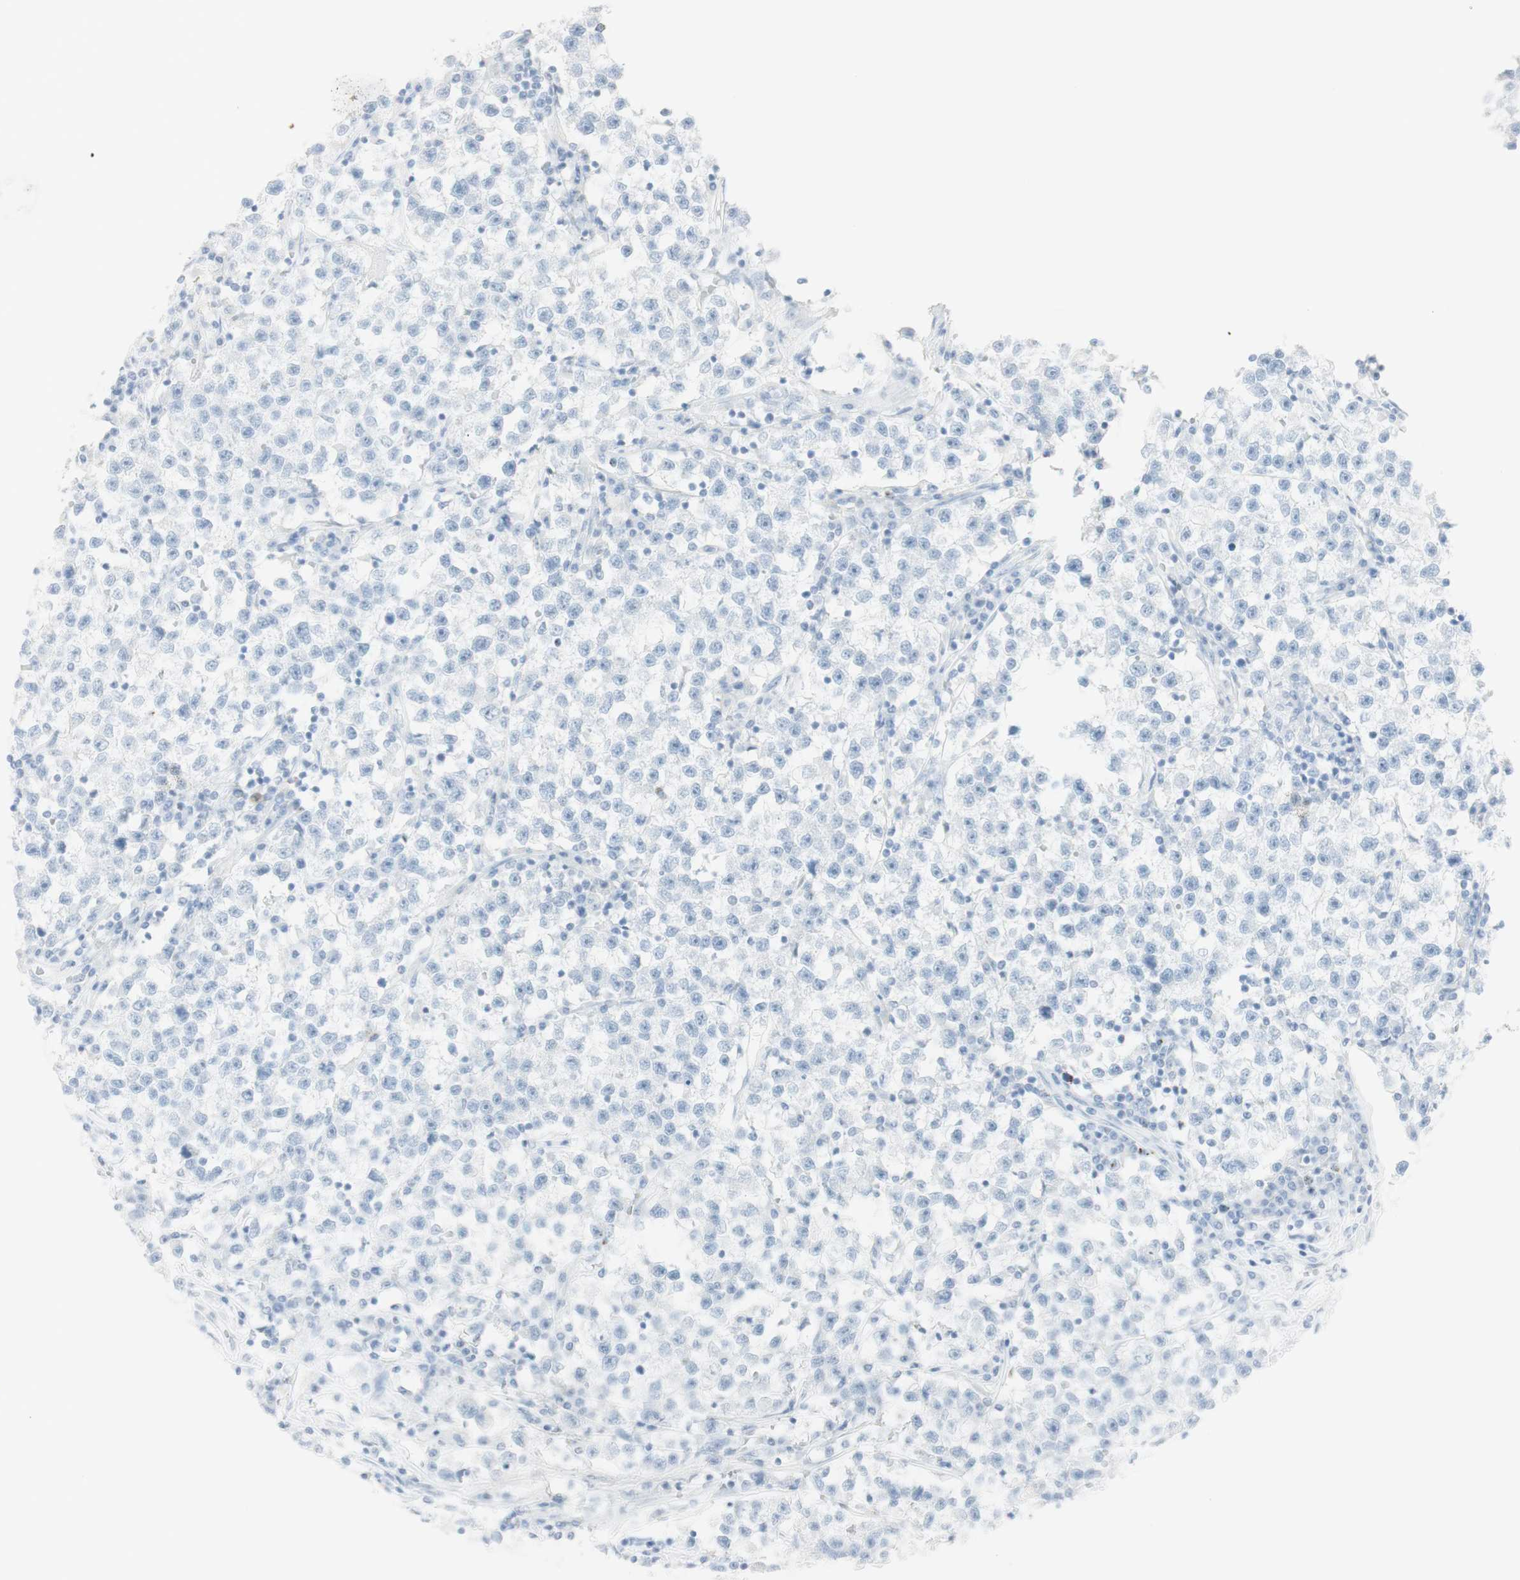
{"staining": {"intensity": "negative", "quantity": "none", "location": "none"}, "tissue": "testis cancer", "cell_type": "Tumor cells", "image_type": "cancer", "snomed": [{"axis": "morphology", "description": "Seminoma, NOS"}, {"axis": "topography", "description": "Testis"}], "caption": "Tumor cells are negative for protein expression in human seminoma (testis).", "gene": "NAPSA", "patient": {"sex": "male", "age": 22}}